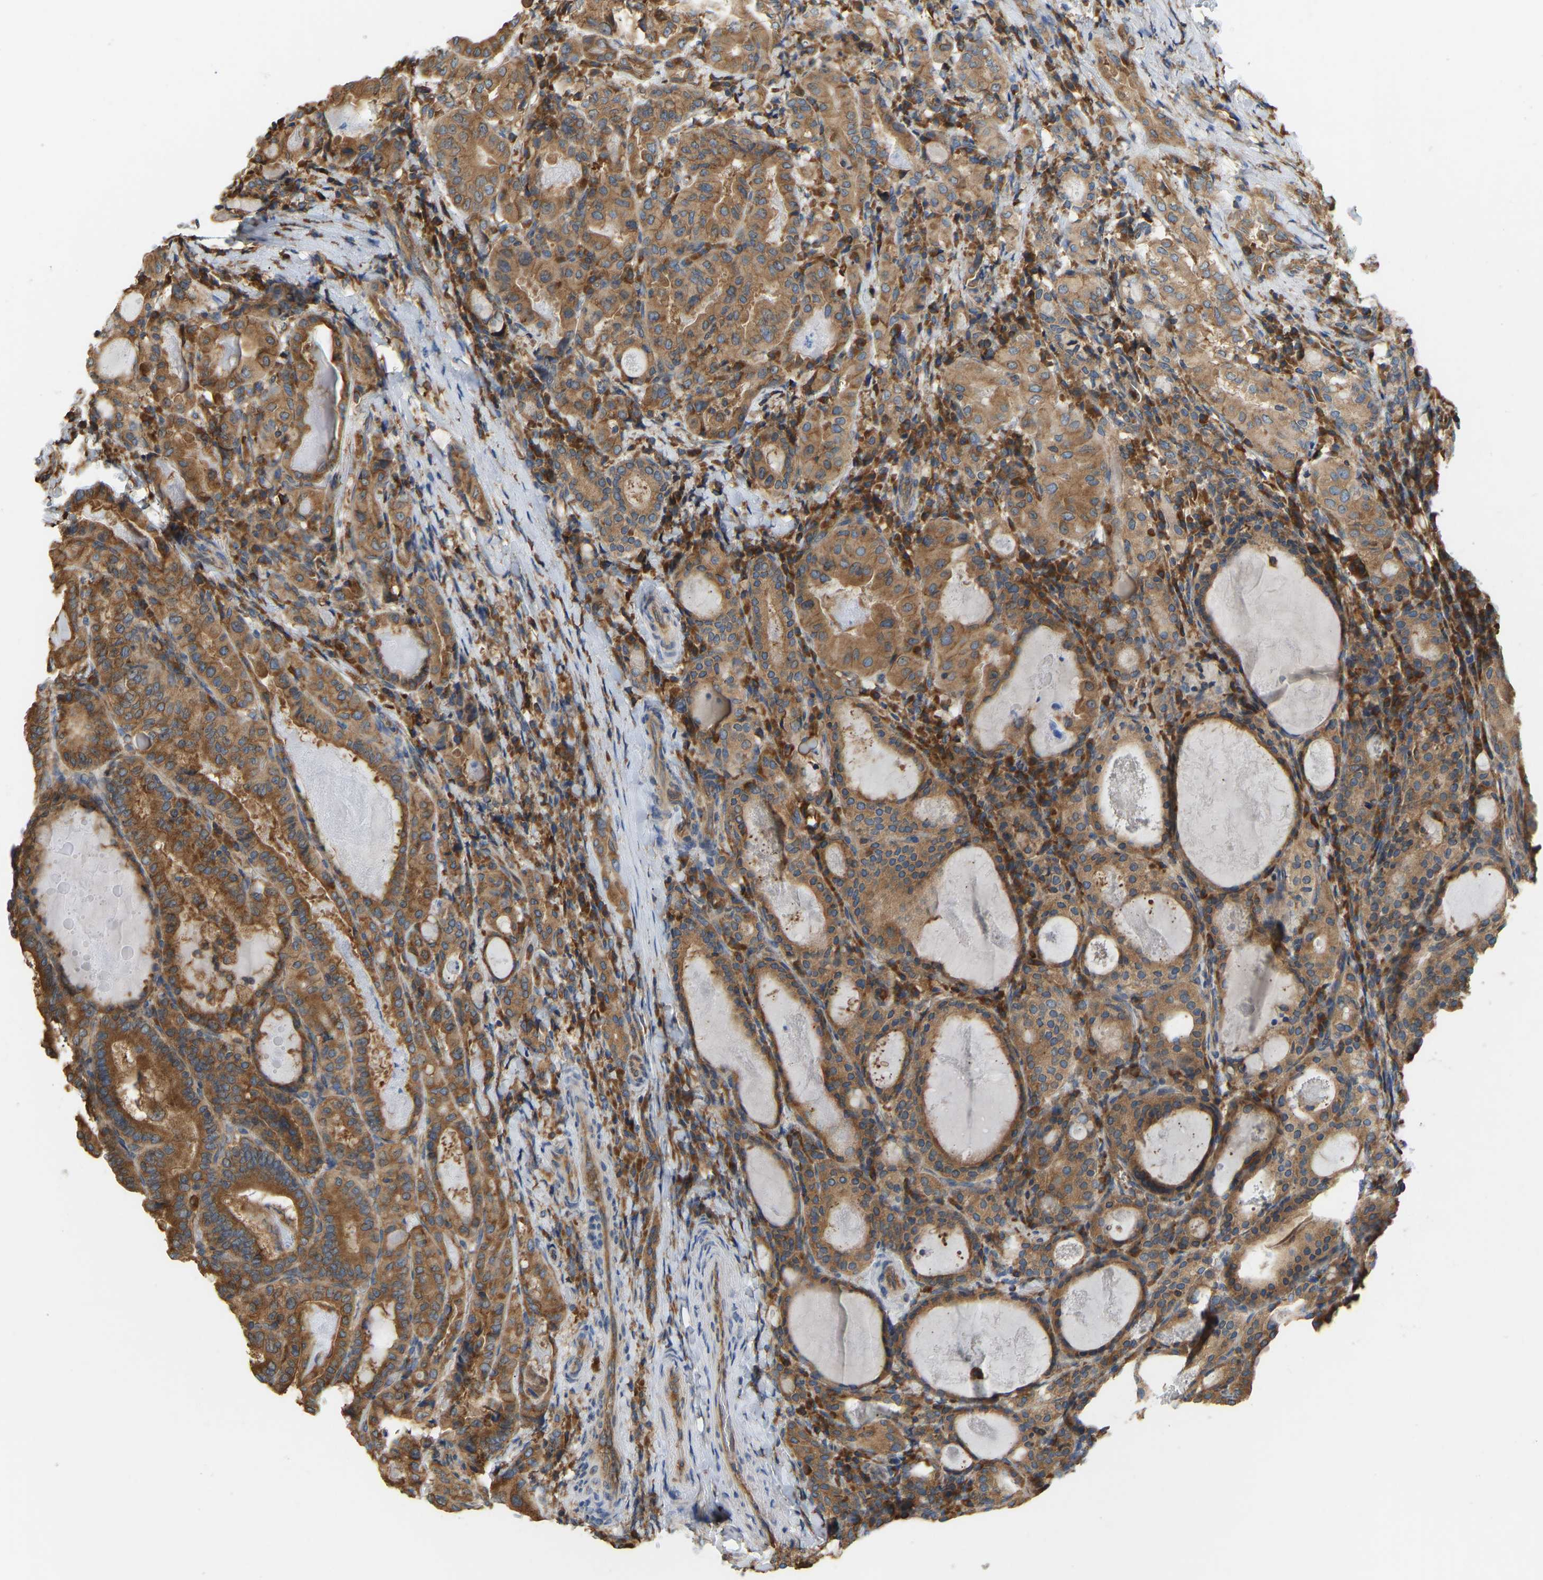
{"staining": {"intensity": "moderate", "quantity": ">75%", "location": "cytoplasmic/membranous"}, "tissue": "thyroid cancer", "cell_type": "Tumor cells", "image_type": "cancer", "snomed": [{"axis": "morphology", "description": "Papillary adenocarcinoma, NOS"}, {"axis": "topography", "description": "Thyroid gland"}], "caption": "A brown stain shows moderate cytoplasmic/membranous staining of a protein in thyroid cancer tumor cells. (brown staining indicates protein expression, while blue staining denotes nuclei).", "gene": "RPS6KB2", "patient": {"sex": "female", "age": 42}}